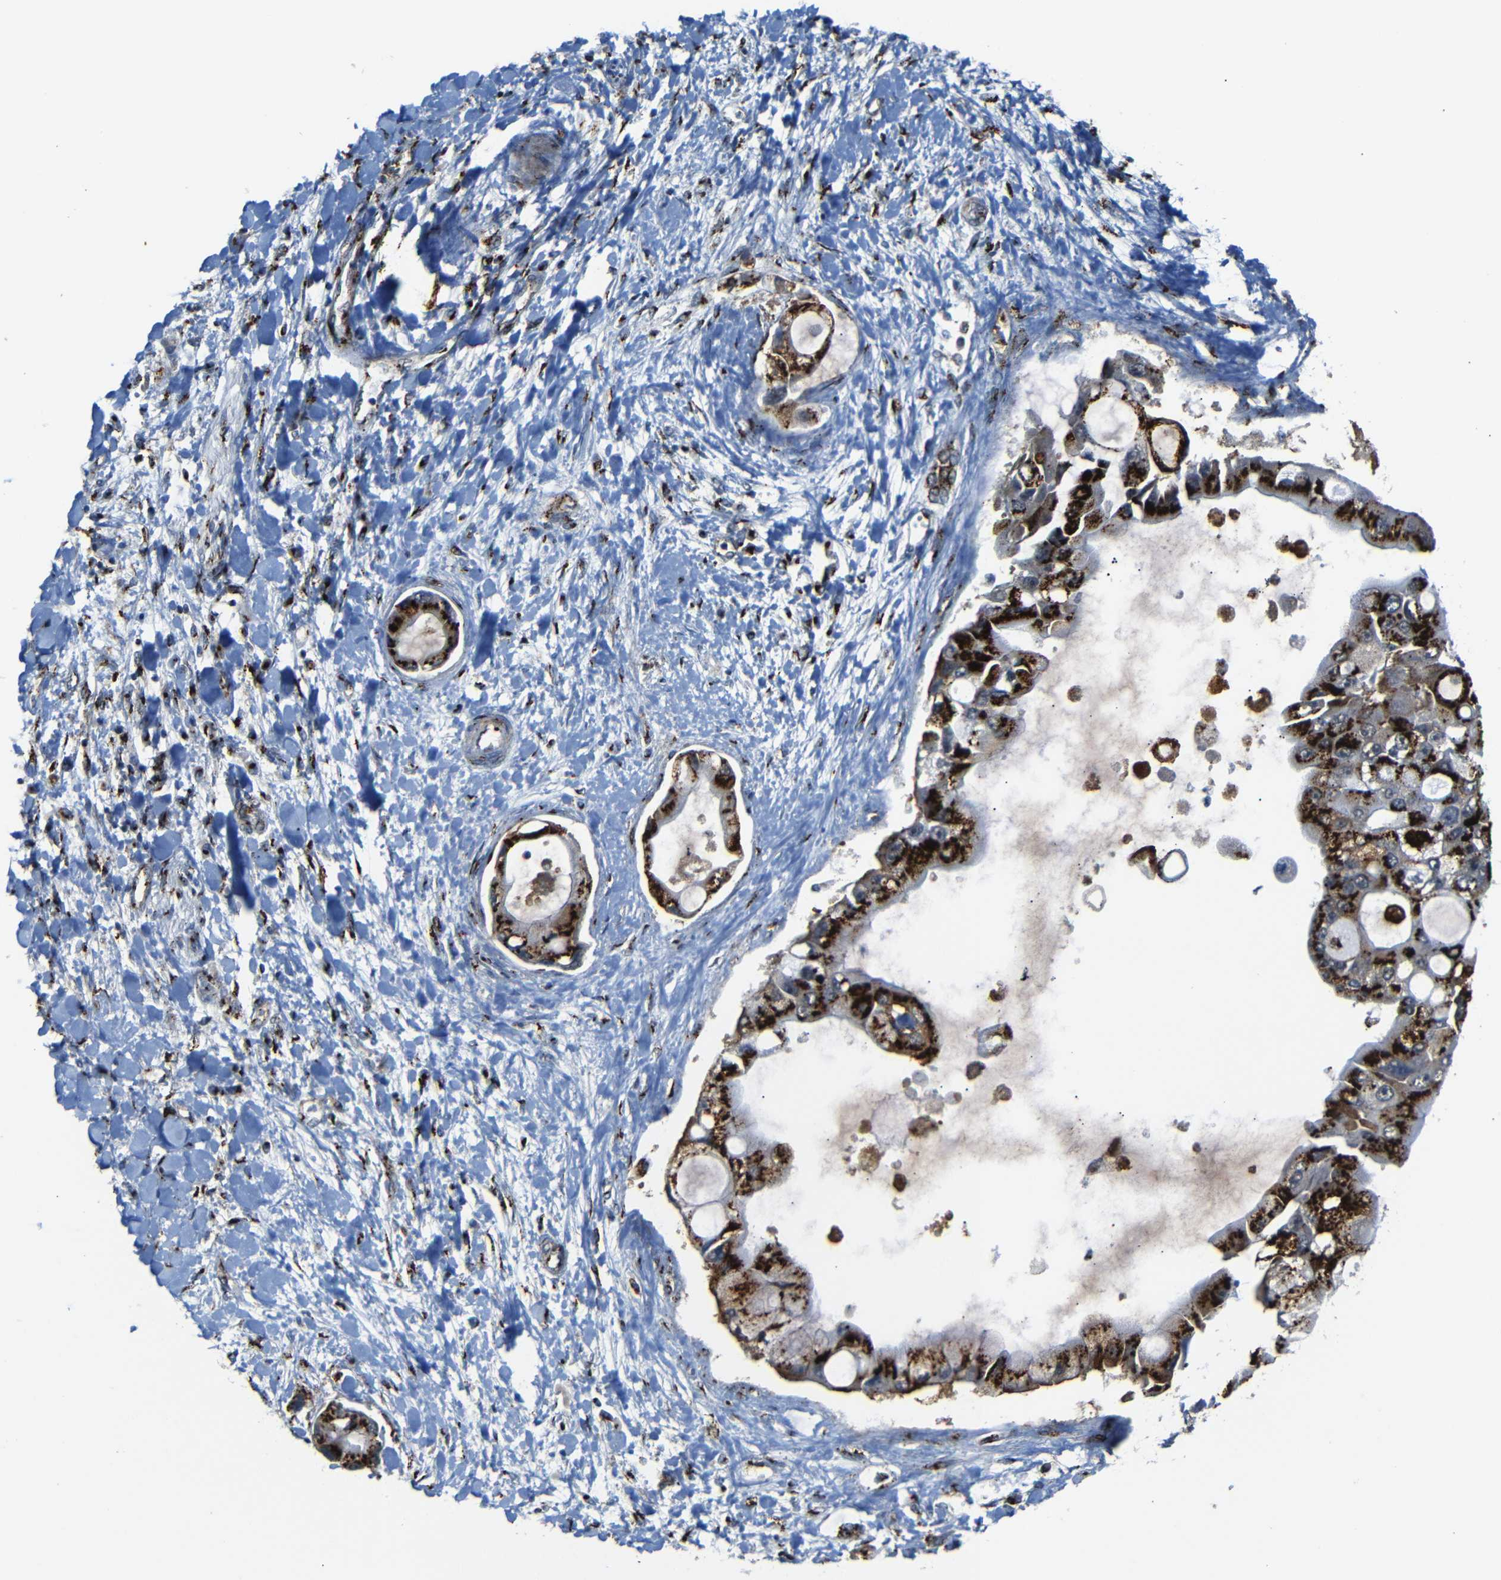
{"staining": {"intensity": "strong", "quantity": ">75%", "location": "cytoplasmic/membranous"}, "tissue": "liver cancer", "cell_type": "Tumor cells", "image_type": "cancer", "snomed": [{"axis": "morphology", "description": "Cholangiocarcinoma"}, {"axis": "topography", "description": "Liver"}], "caption": "DAB (3,3'-diaminobenzidine) immunohistochemical staining of liver cholangiocarcinoma displays strong cytoplasmic/membranous protein staining in approximately >75% of tumor cells.", "gene": "TGOLN2", "patient": {"sex": "male", "age": 50}}